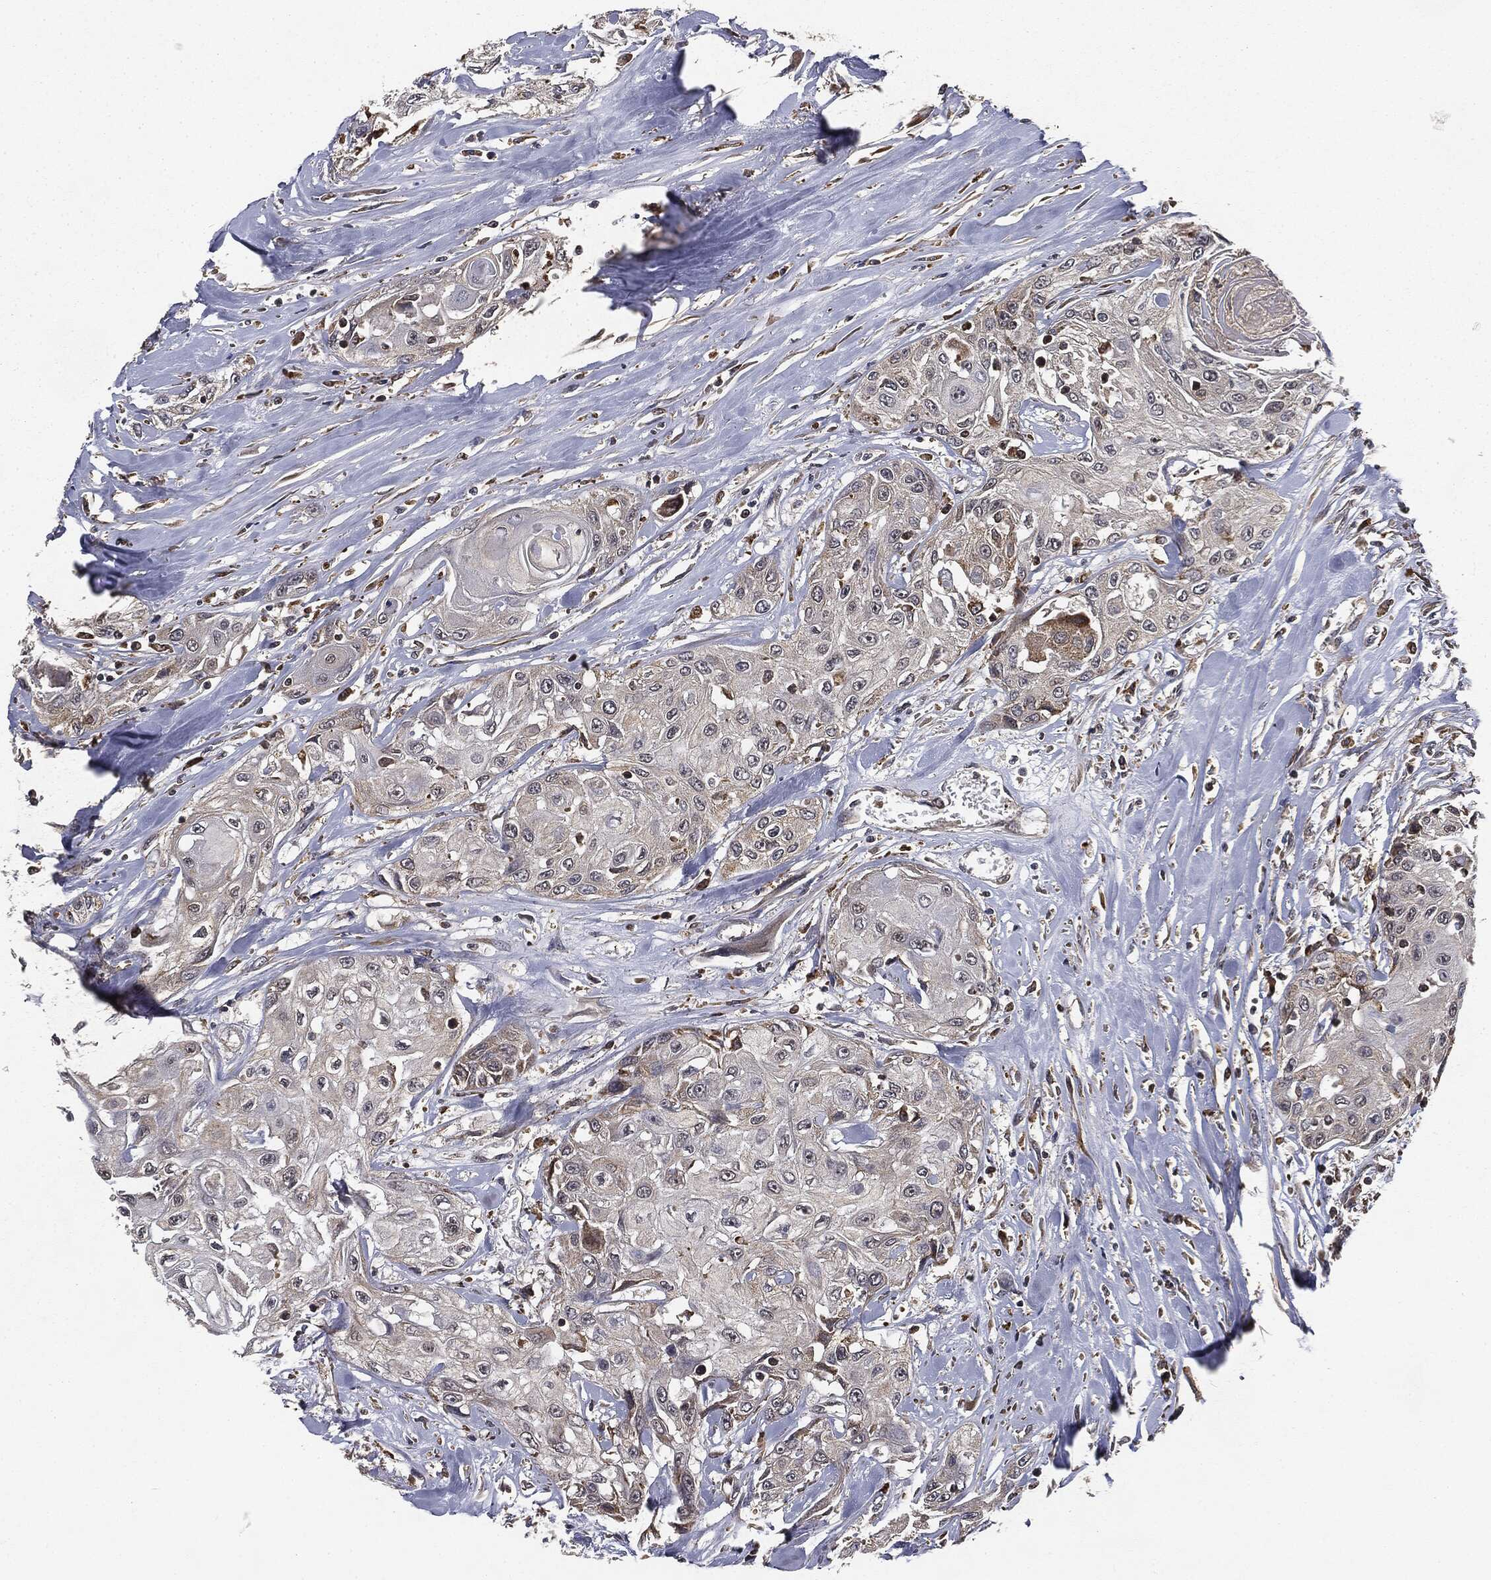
{"staining": {"intensity": "negative", "quantity": "none", "location": "none"}, "tissue": "head and neck cancer", "cell_type": "Tumor cells", "image_type": "cancer", "snomed": [{"axis": "morphology", "description": "Normal tissue, NOS"}, {"axis": "morphology", "description": "Squamous cell carcinoma, NOS"}, {"axis": "topography", "description": "Oral tissue"}, {"axis": "topography", "description": "Peripheral nerve tissue"}, {"axis": "topography", "description": "Head-Neck"}], "caption": "Tumor cells show no significant protein positivity in squamous cell carcinoma (head and neck).", "gene": "MIER2", "patient": {"sex": "female", "age": 59}}